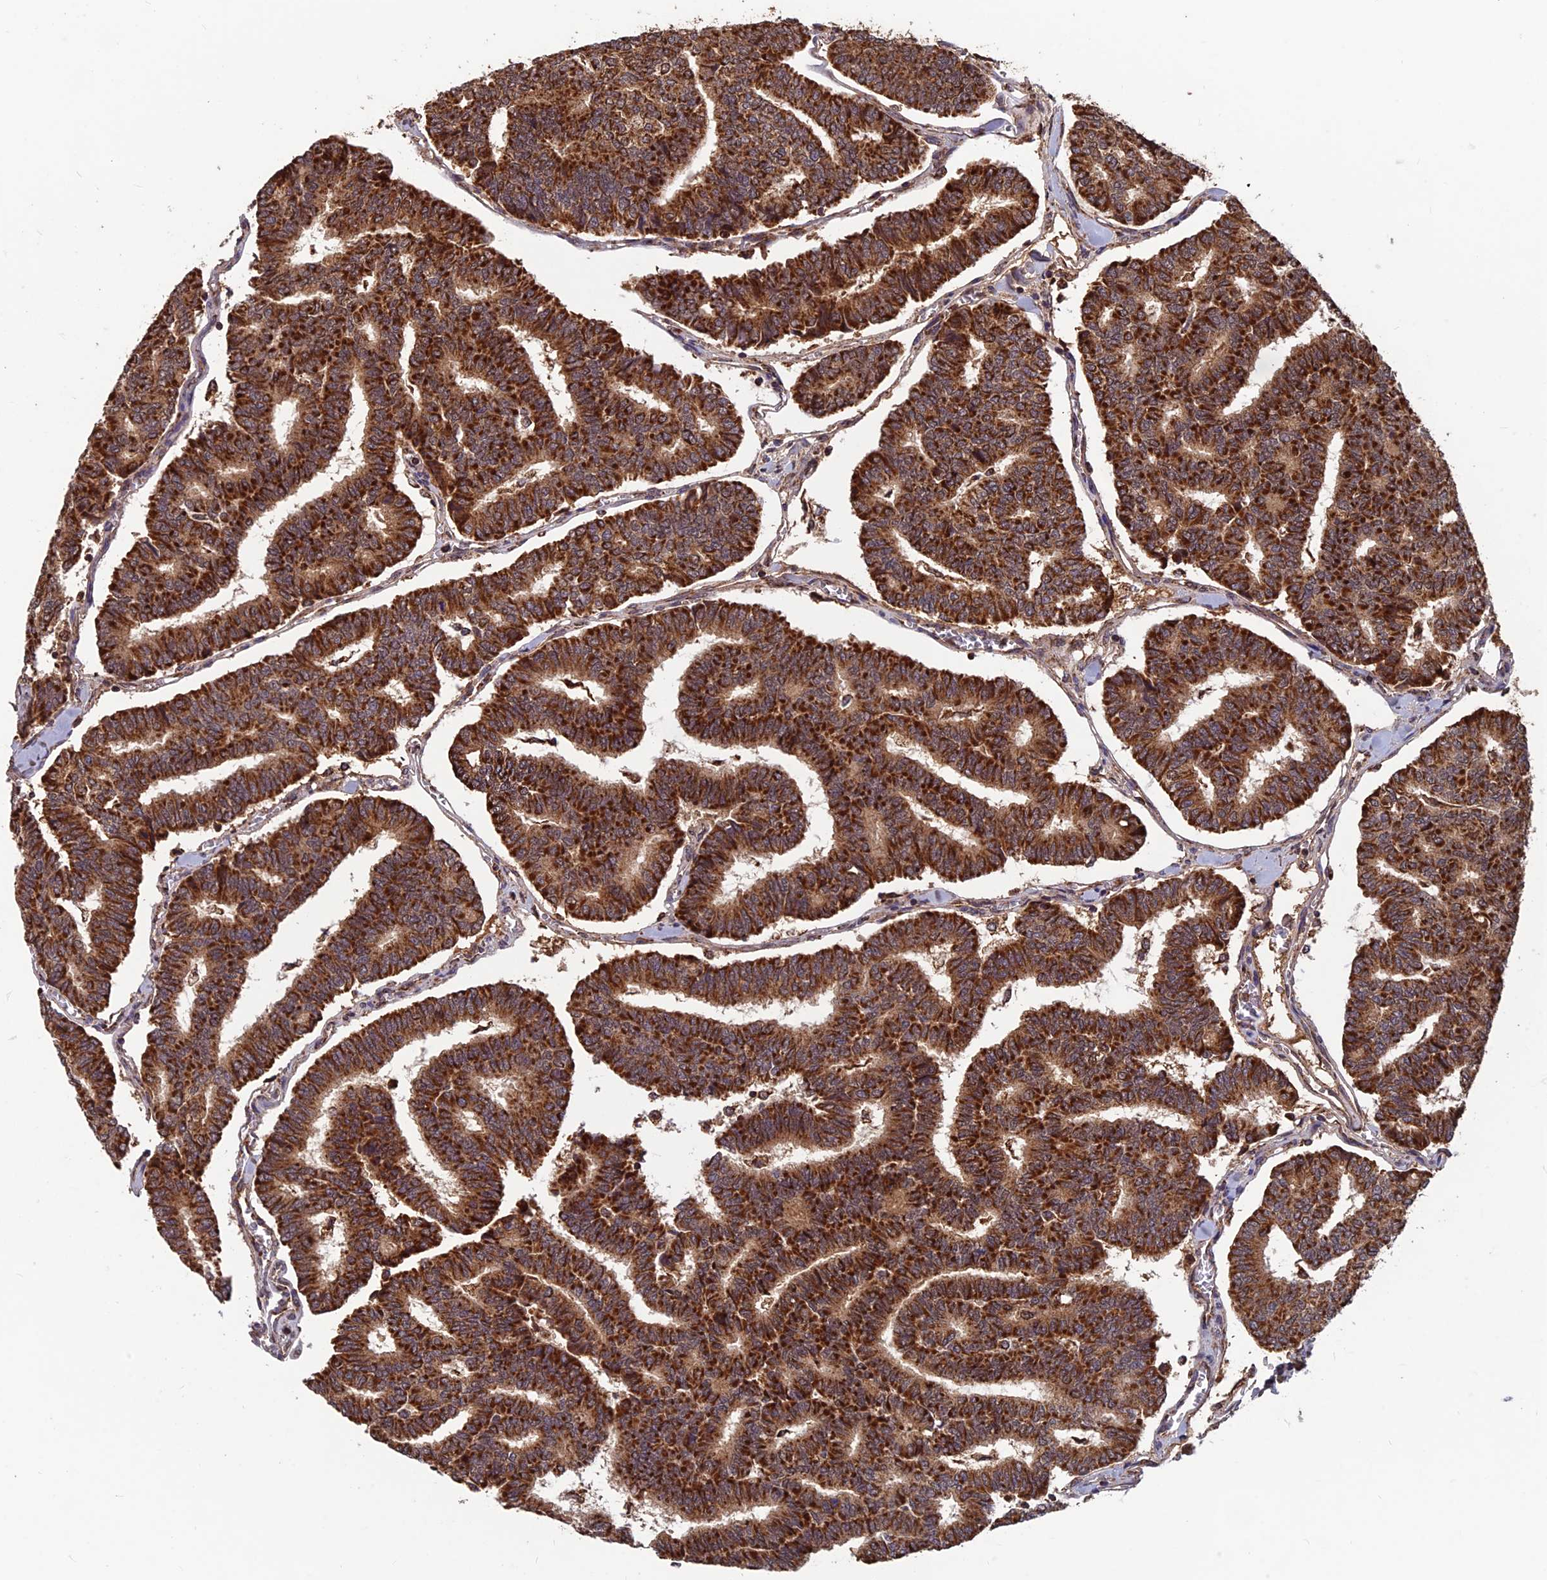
{"staining": {"intensity": "strong", "quantity": ">75%", "location": "cytoplasmic/membranous"}, "tissue": "thyroid cancer", "cell_type": "Tumor cells", "image_type": "cancer", "snomed": [{"axis": "morphology", "description": "Papillary adenocarcinoma, NOS"}, {"axis": "topography", "description": "Thyroid gland"}], "caption": "This histopathology image shows thyroid cancer stained with IHC to label a protein in brown. The cytoplasmic/membranous of tumor cells show strong positivity for the protein. Nuclei are counter-stained blue.", "gene": "CCDC15", "patient": {"sex": "female", "age": 35}}